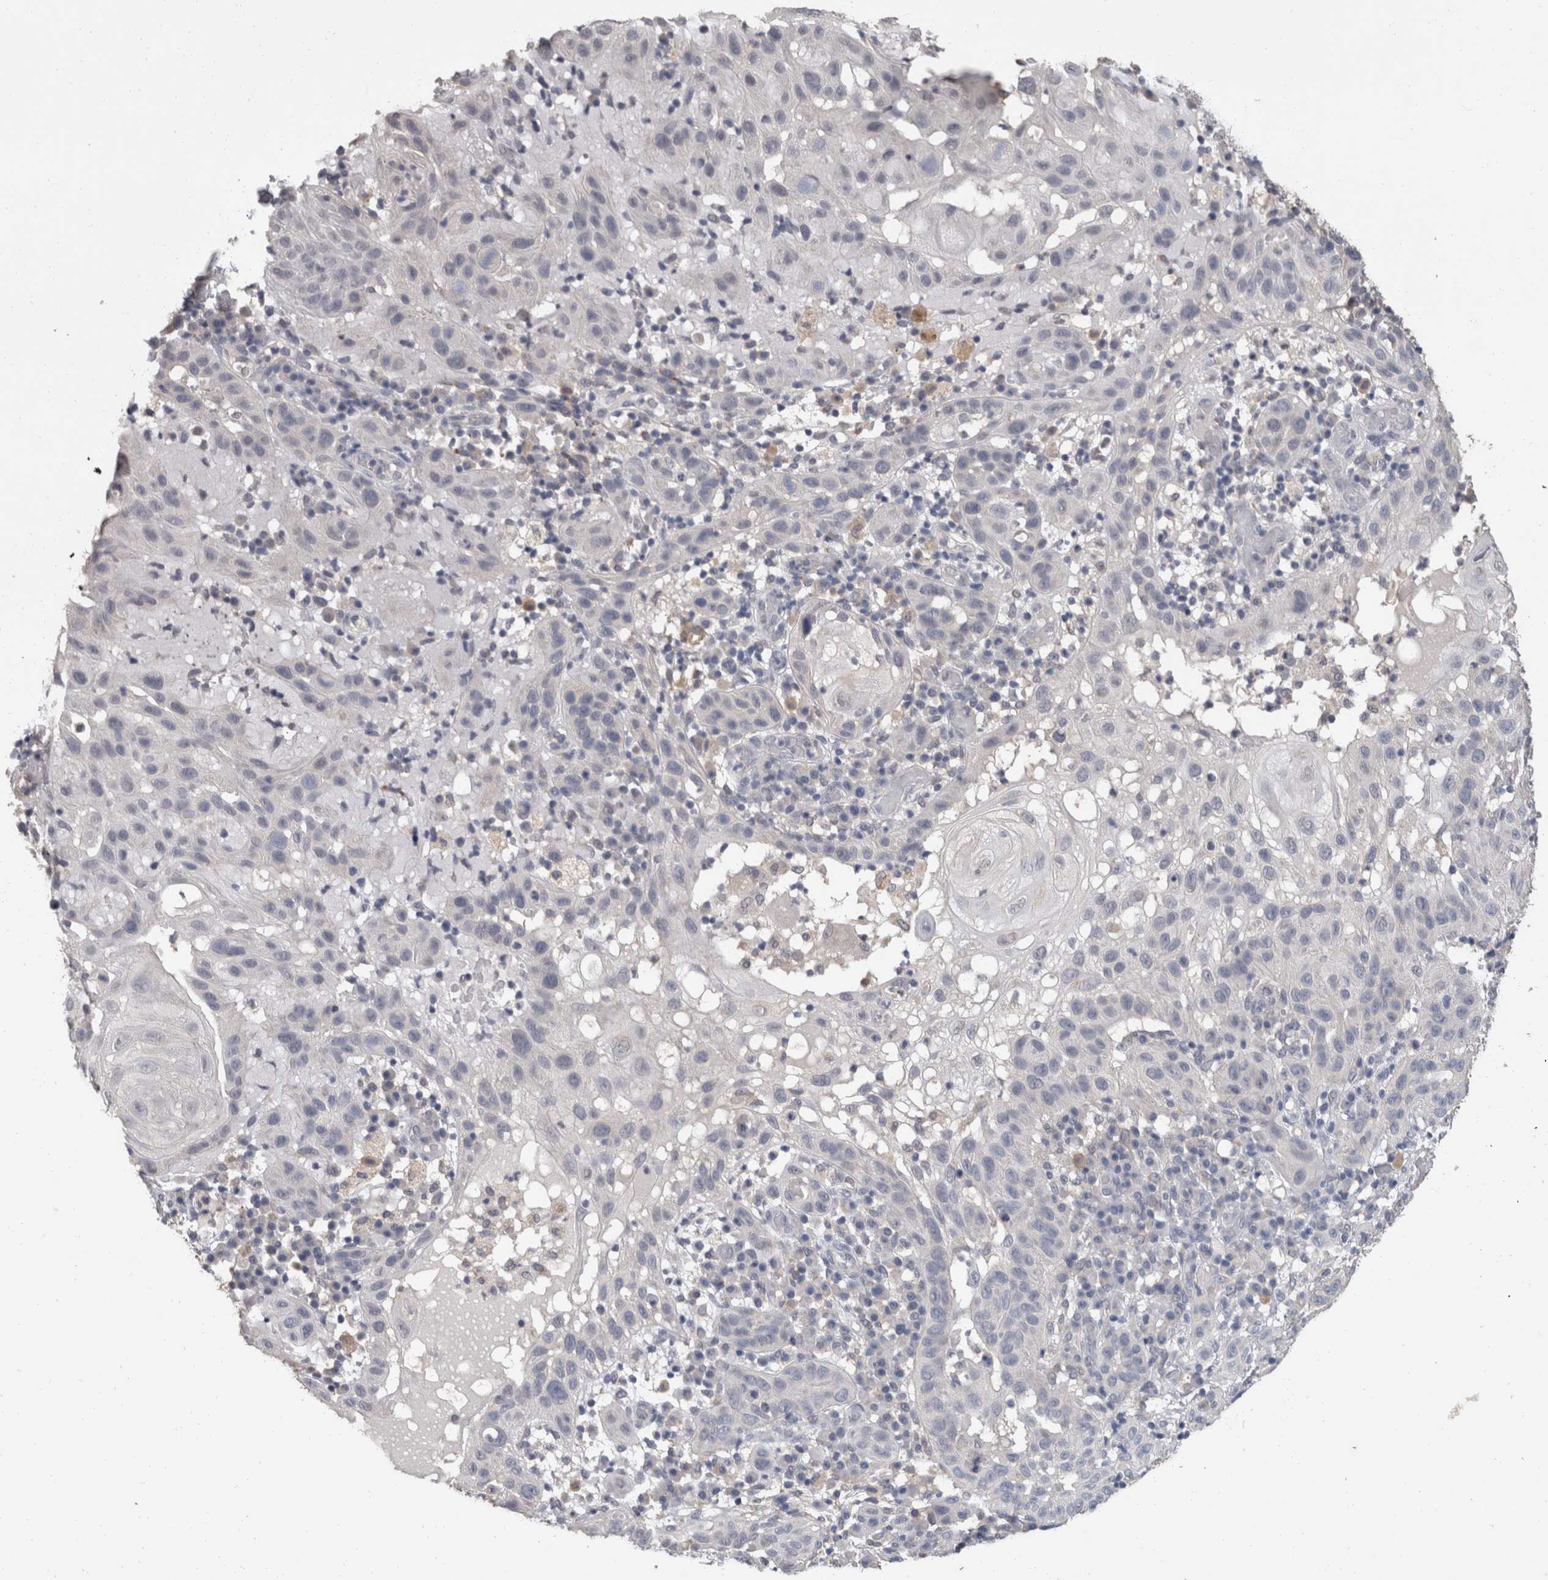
{"staining": {"intensity": "negative", "quantity": "none", "location": "none"}, "tissue": "skin cancer", "cell_type": "Tumor cells", "image_type": "cancer", "snomed": [{"axis": "morphology", "description": "Normal tissue, NOS"}, {"axis": "morphology", "description": "Squamous cell carcinoma, NOS"}, {"axis": "topography", "description": "Skin"}], "caption": "There is no significant positivity in tumor cells of skin cancer.", "gene": "FHOD3", "patient": {"sex": "female", "age": 96}}